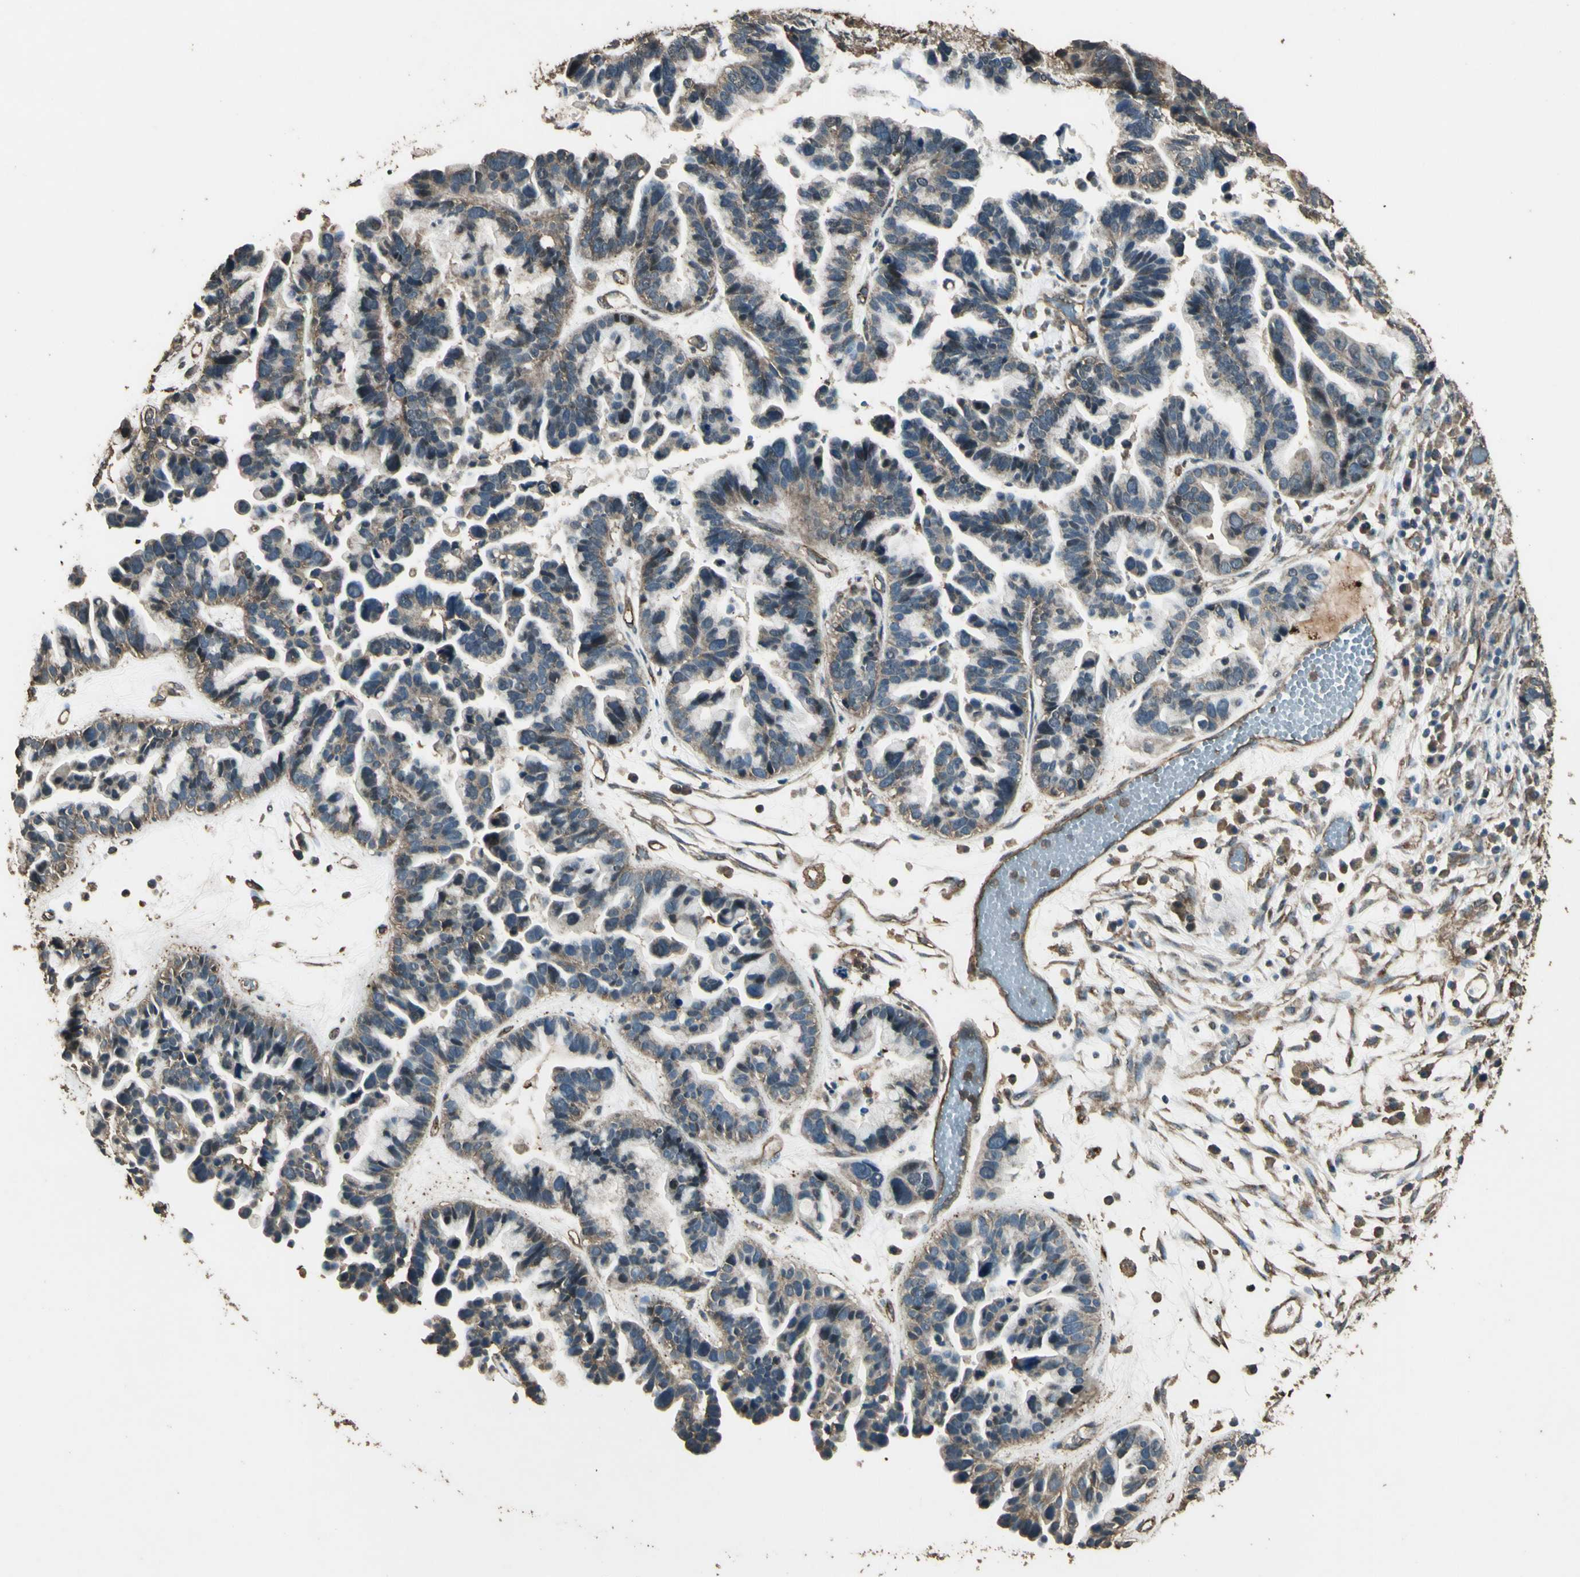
{"staining": {"intensity": "weak", "quantity": ">75%", "location": "cytoplasmic/membranous"}, "tissue": "ovarian cancer", "cell_type": "Tumor cells", "image_type": "cancer", "snomed": [{"axis": "morphology", "description": "Cystadenocarcinoma, serous, NOS"}, {"axis": "topography", "description": "Ovary"}], "caption": "Tumor cells reveal weak cytoplasmic/membranous expression in about >75% of cells in ovarian cancer.", "gene": "TSPO", "patient": {"sex": "female", "age": 56}}